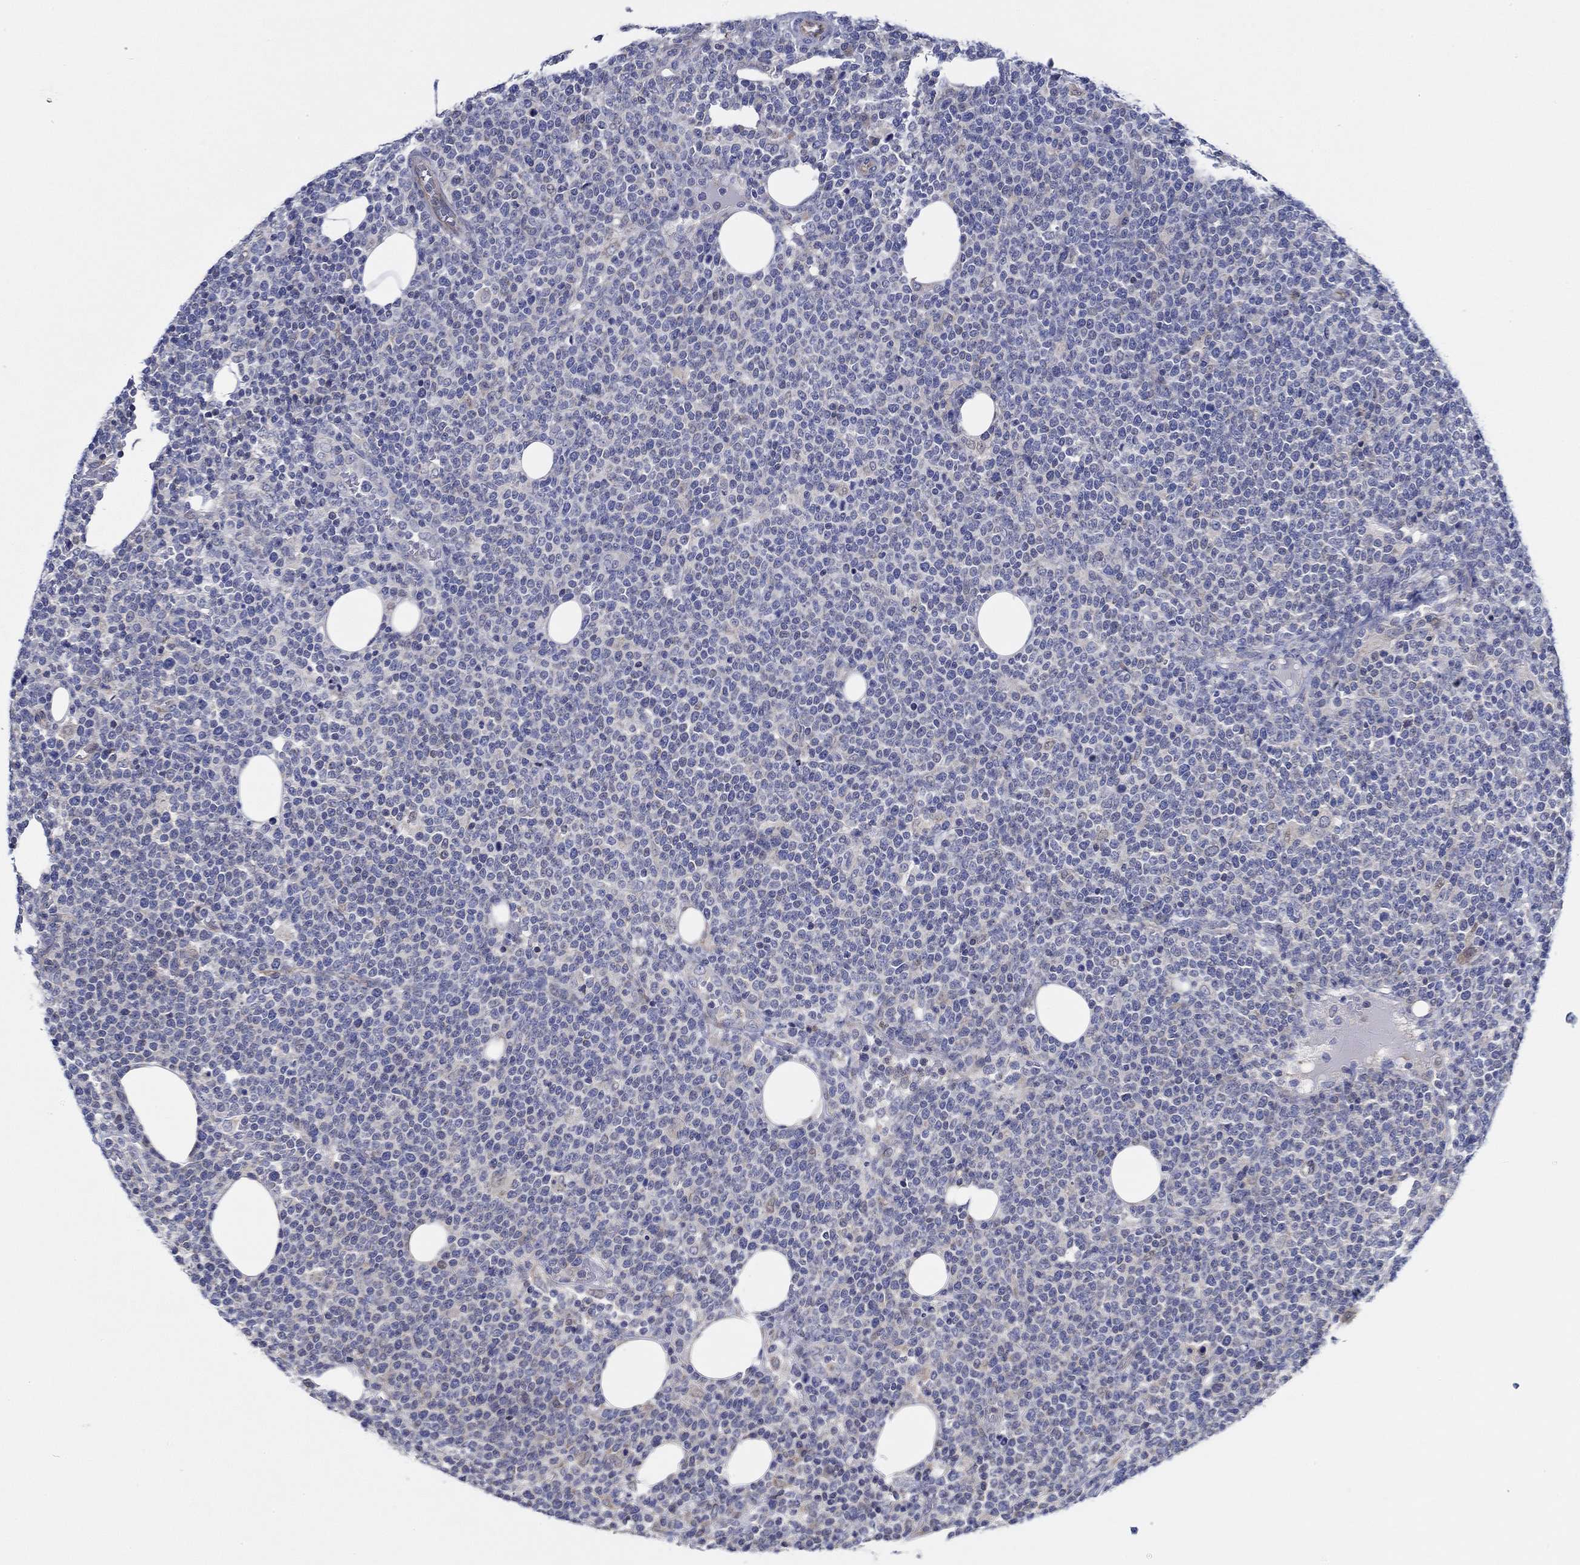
{"staining": {"intensity": "negative", "quantity": "none", "location": "none"}, "tissue": "lymphoma", "cell_type": "Tumor cells", "image_type": "cancer", "snomed": [{"axis": "morphology", "description": "Malignant lymphoma, non-Hodgkin's type, High grade"}, {"axis": "topography", "description": "Lymph node"}], "caption": "This photomicrograph is of lymphoma stained with IHC to label a protein in brown with the nuclei are counter-stained blue. There is no staining in tumor cells.", "gene": "CFAP61", "patient": {"sex": "male", "age": 61}}